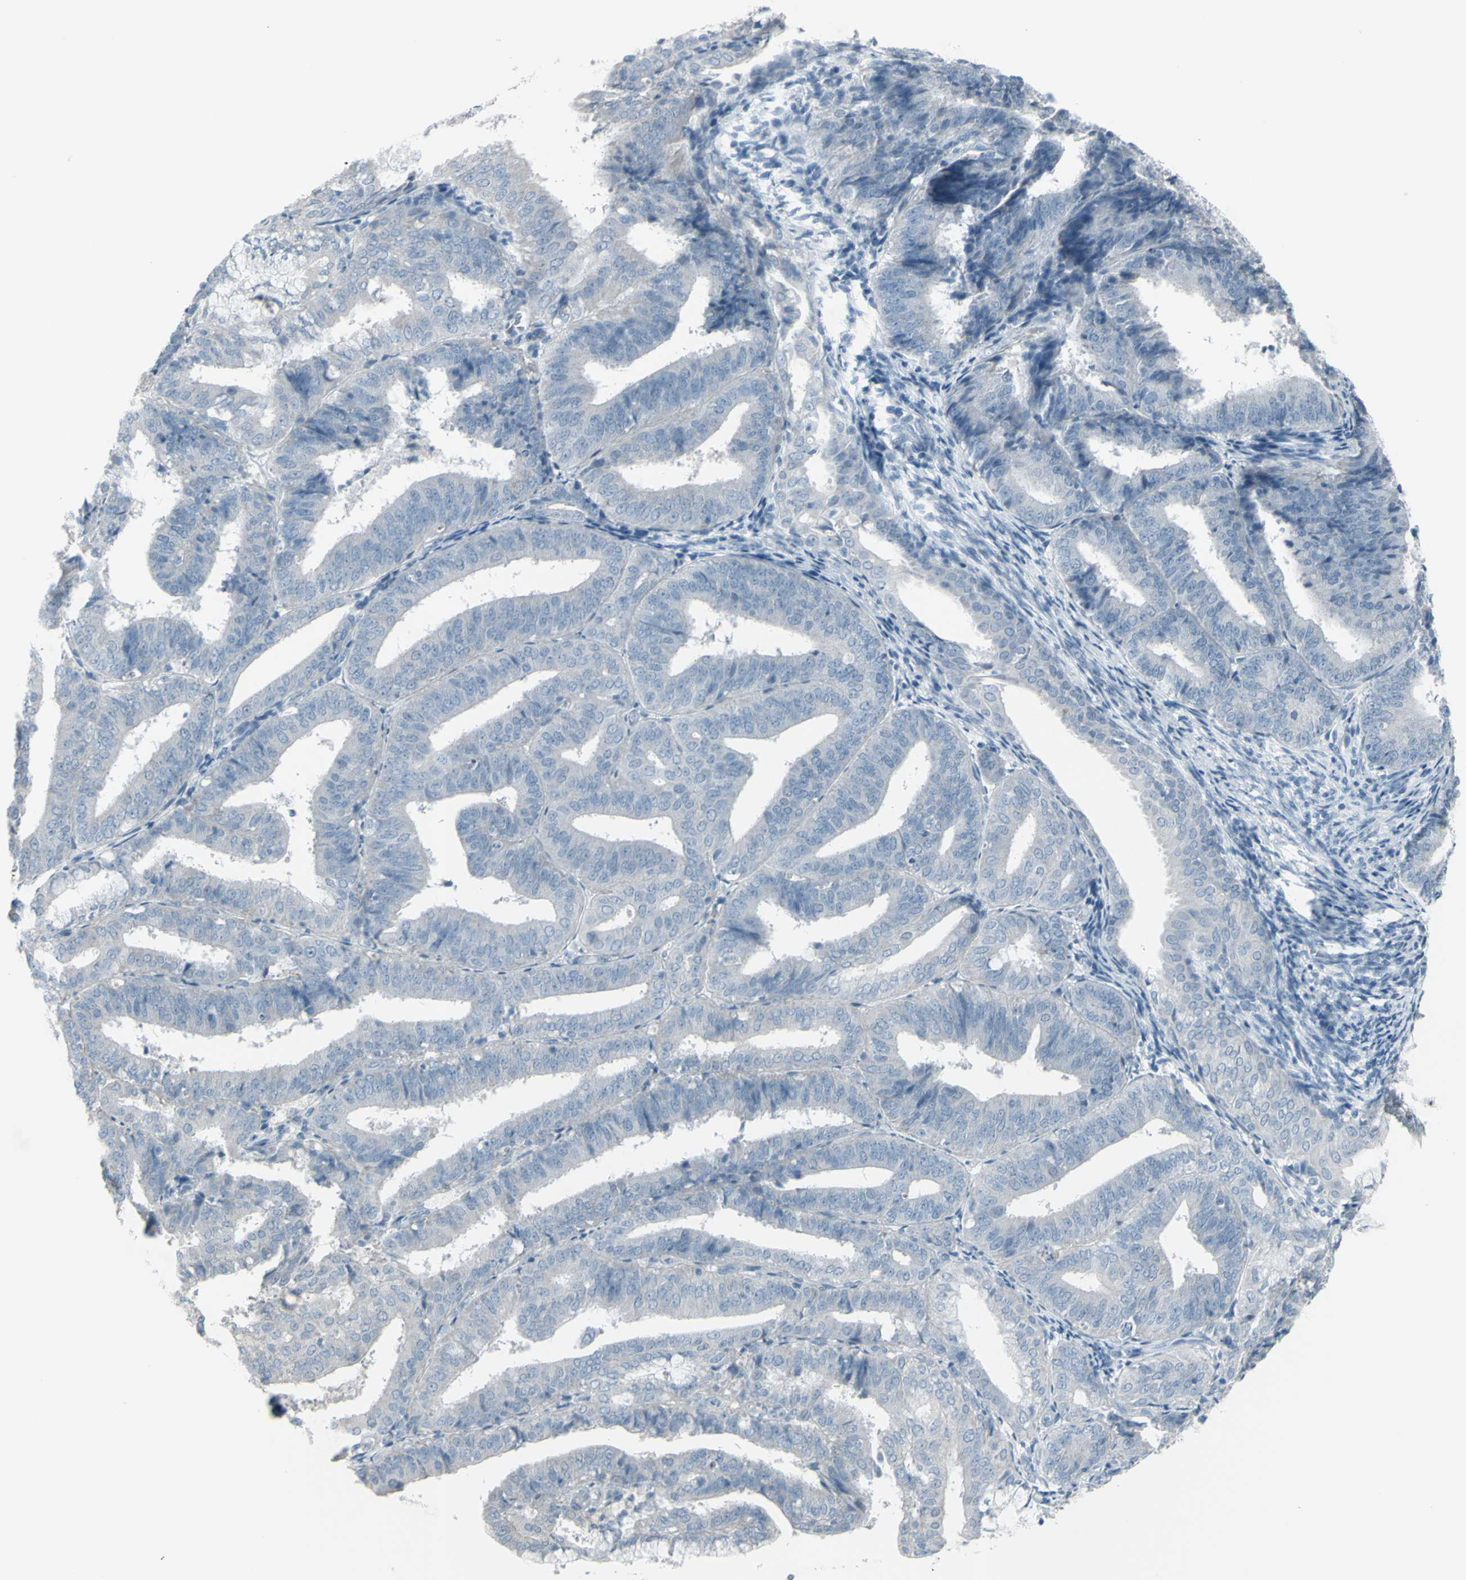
{"staining": {"intensity": "negative", "quantity": "none", "location": "none"}, "tissue": "endometrial cancer", "cell_type": "Tumor cells", "image_type": "cancer", "snomed": [{"axis": "morphology", "description": "Adenocarcinoma, NOS"}, {"axis": "topography", "description": "Endometrium"}], "caption": "Immunohistochemical staining of human adenocarcinoma (endometrial) shows no significant staining in tumor cells.", "gene": "RAB3A", "patient": {"sex": "female", "age": 63}}